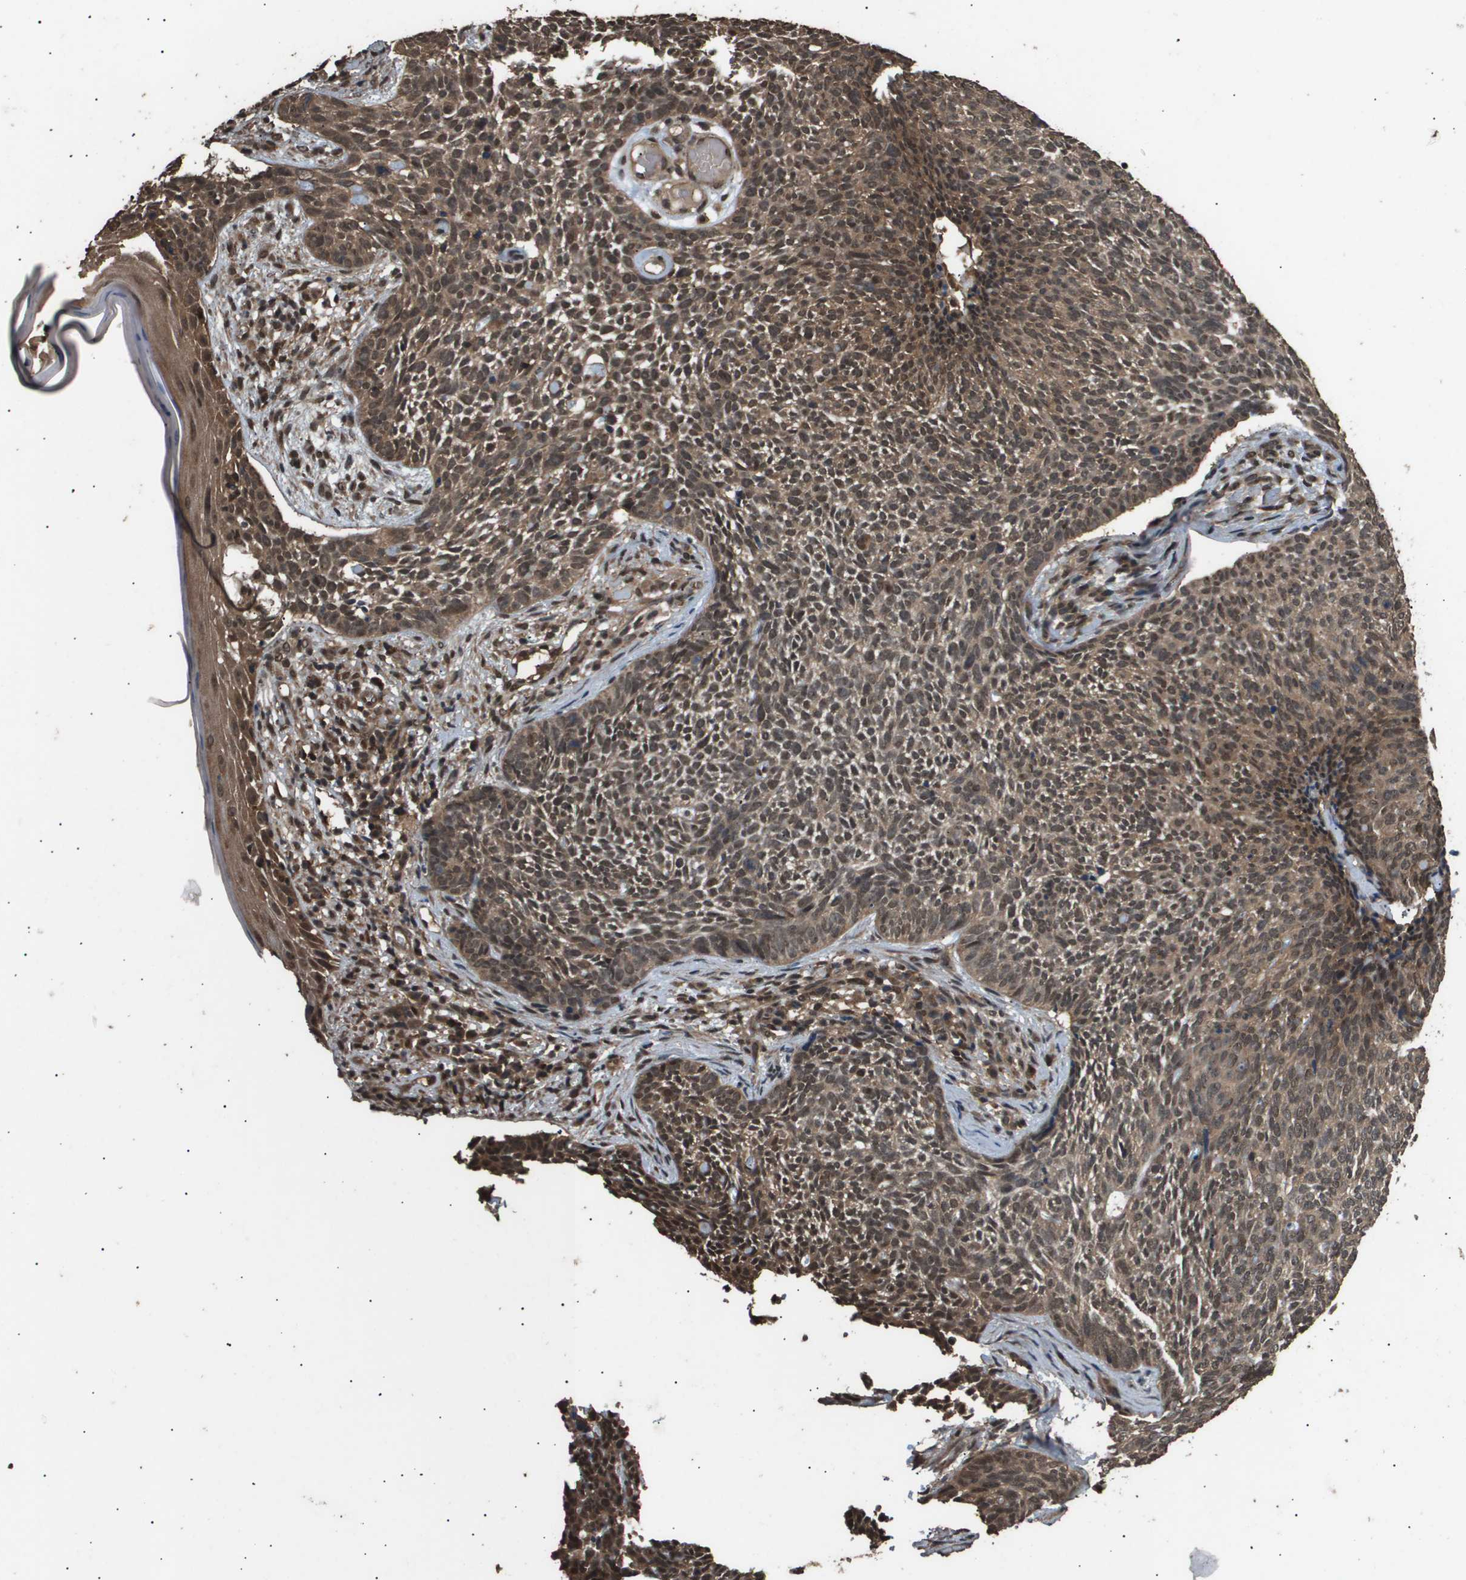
{"staining": {"intensity": "moderate", "quantity": ">75%", "location": "cytoplasmic/membranous,nuclear"}, "tissue": "skin cancer", "cell_type": "Tumor cells", "image_type": "cancer", "snomed": [{"axis": "morphology", "description": "Basal cell carcinoma"}, {"axis": "topography", "description": "Skin"}], "caption": "Immunohistochemical staining of basal cell carcinoma (skin) exhibits medium levels of moderate cytoplasmic/membranous and nuclear protein positivity in approximately >75% of tumor cells. The protein of interest is stained brown, and the nuclei are stained in blue (DAB (3,3'-diaminobenzidine) IHC with brightfield microscopy, high magnification).", "gene": "ING1", "patient": {"sex": "female", "age": 84}}